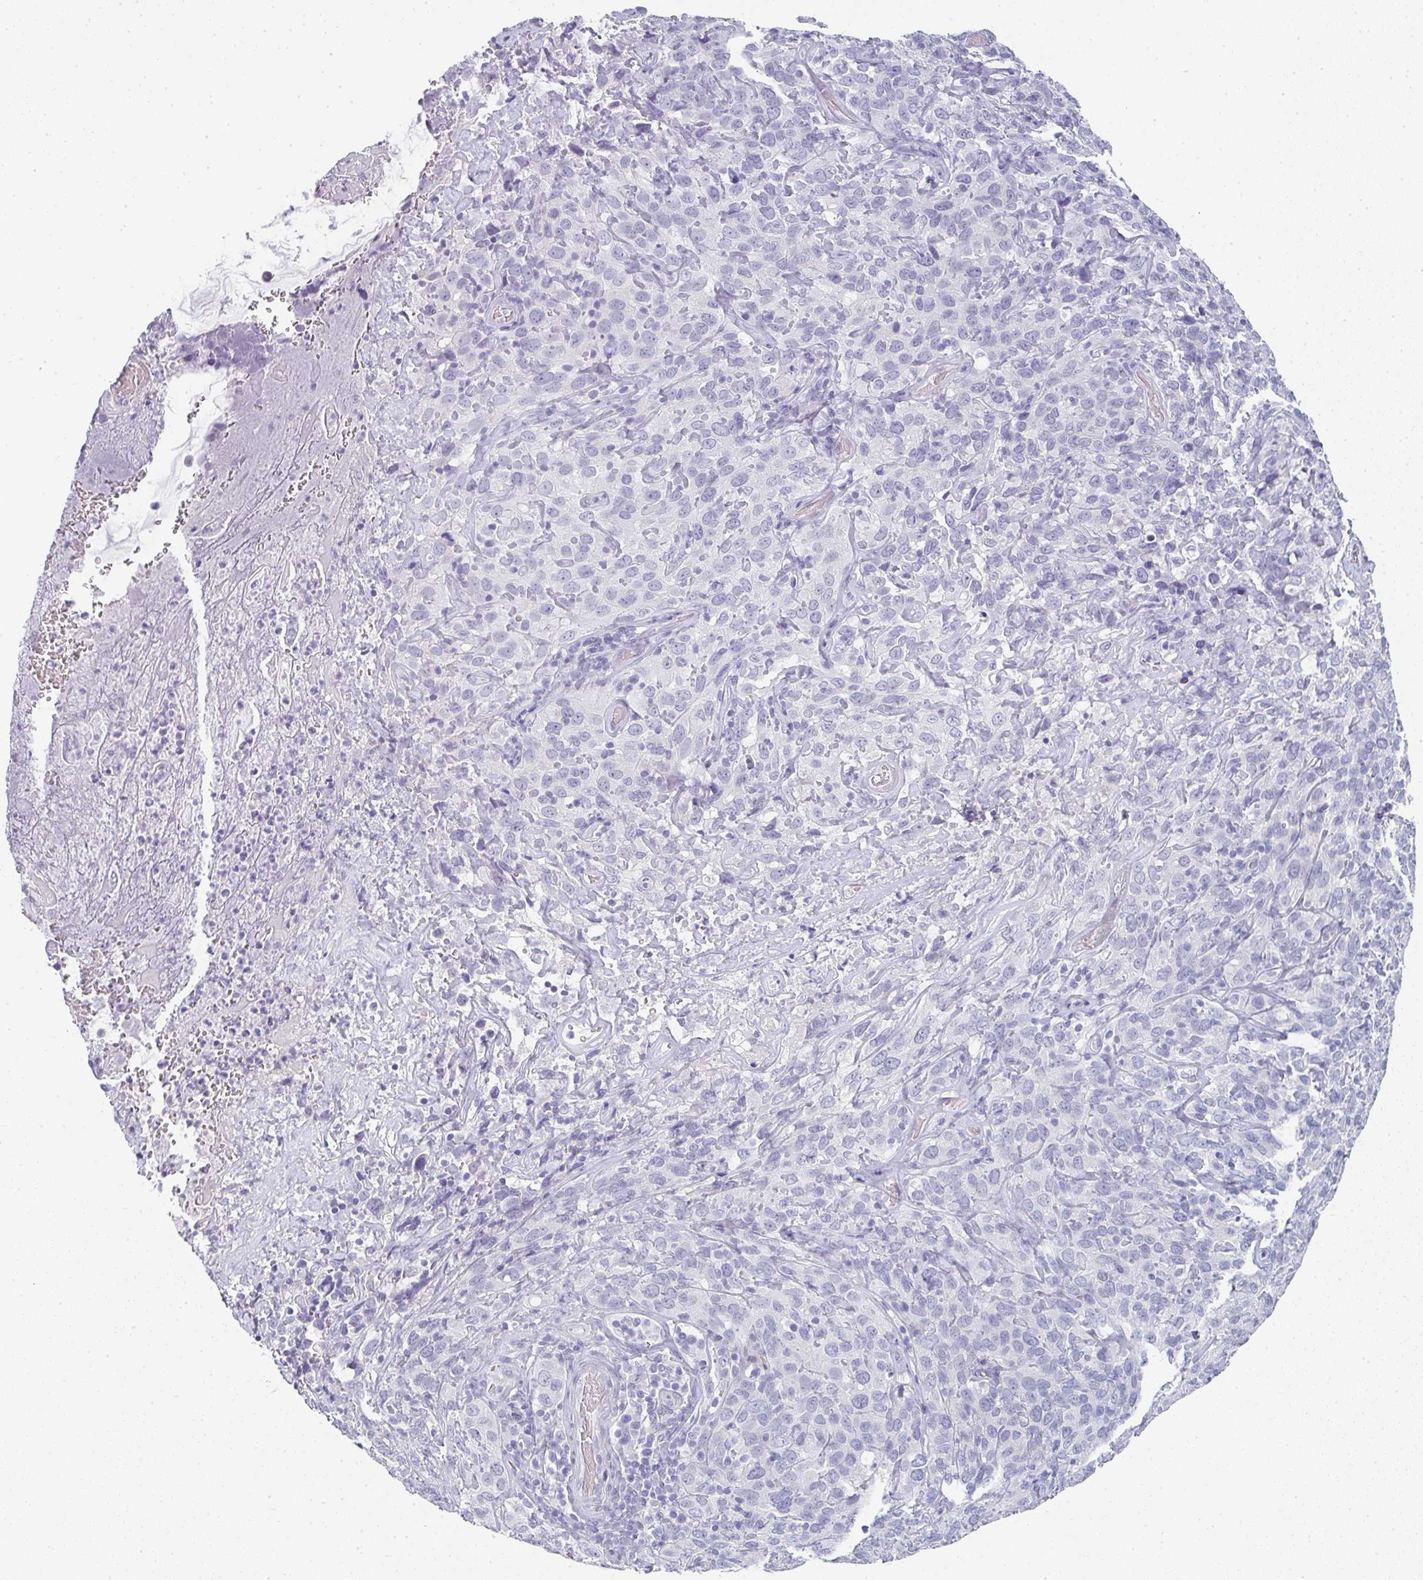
{"staining": {"intensity": "negative", "quantity": "none", "location": "none"}, "tissue": "cervical cancer", "cell_type": "Tumor cells", "image_type": "cancer", "snomed": [{"axis": "morphology", "description": "Squamous cell carcinoma, NOS"}, {"axis": "topography", "description": "Cervix"}], "caption": "Immunohistochemistry (IHC) image of human cervical cancer (squamous cell carcinoma) stained for a protein (brown), which exhibits no positivity in tumor cells. (Stains: DAB immunohistochemistry (IHC) with hematoxylin counter stain, Microscopy: brightfield microscopy at high magnification).", "gene": "NEU2", "patient": {"sex": "female", "age": 51}}